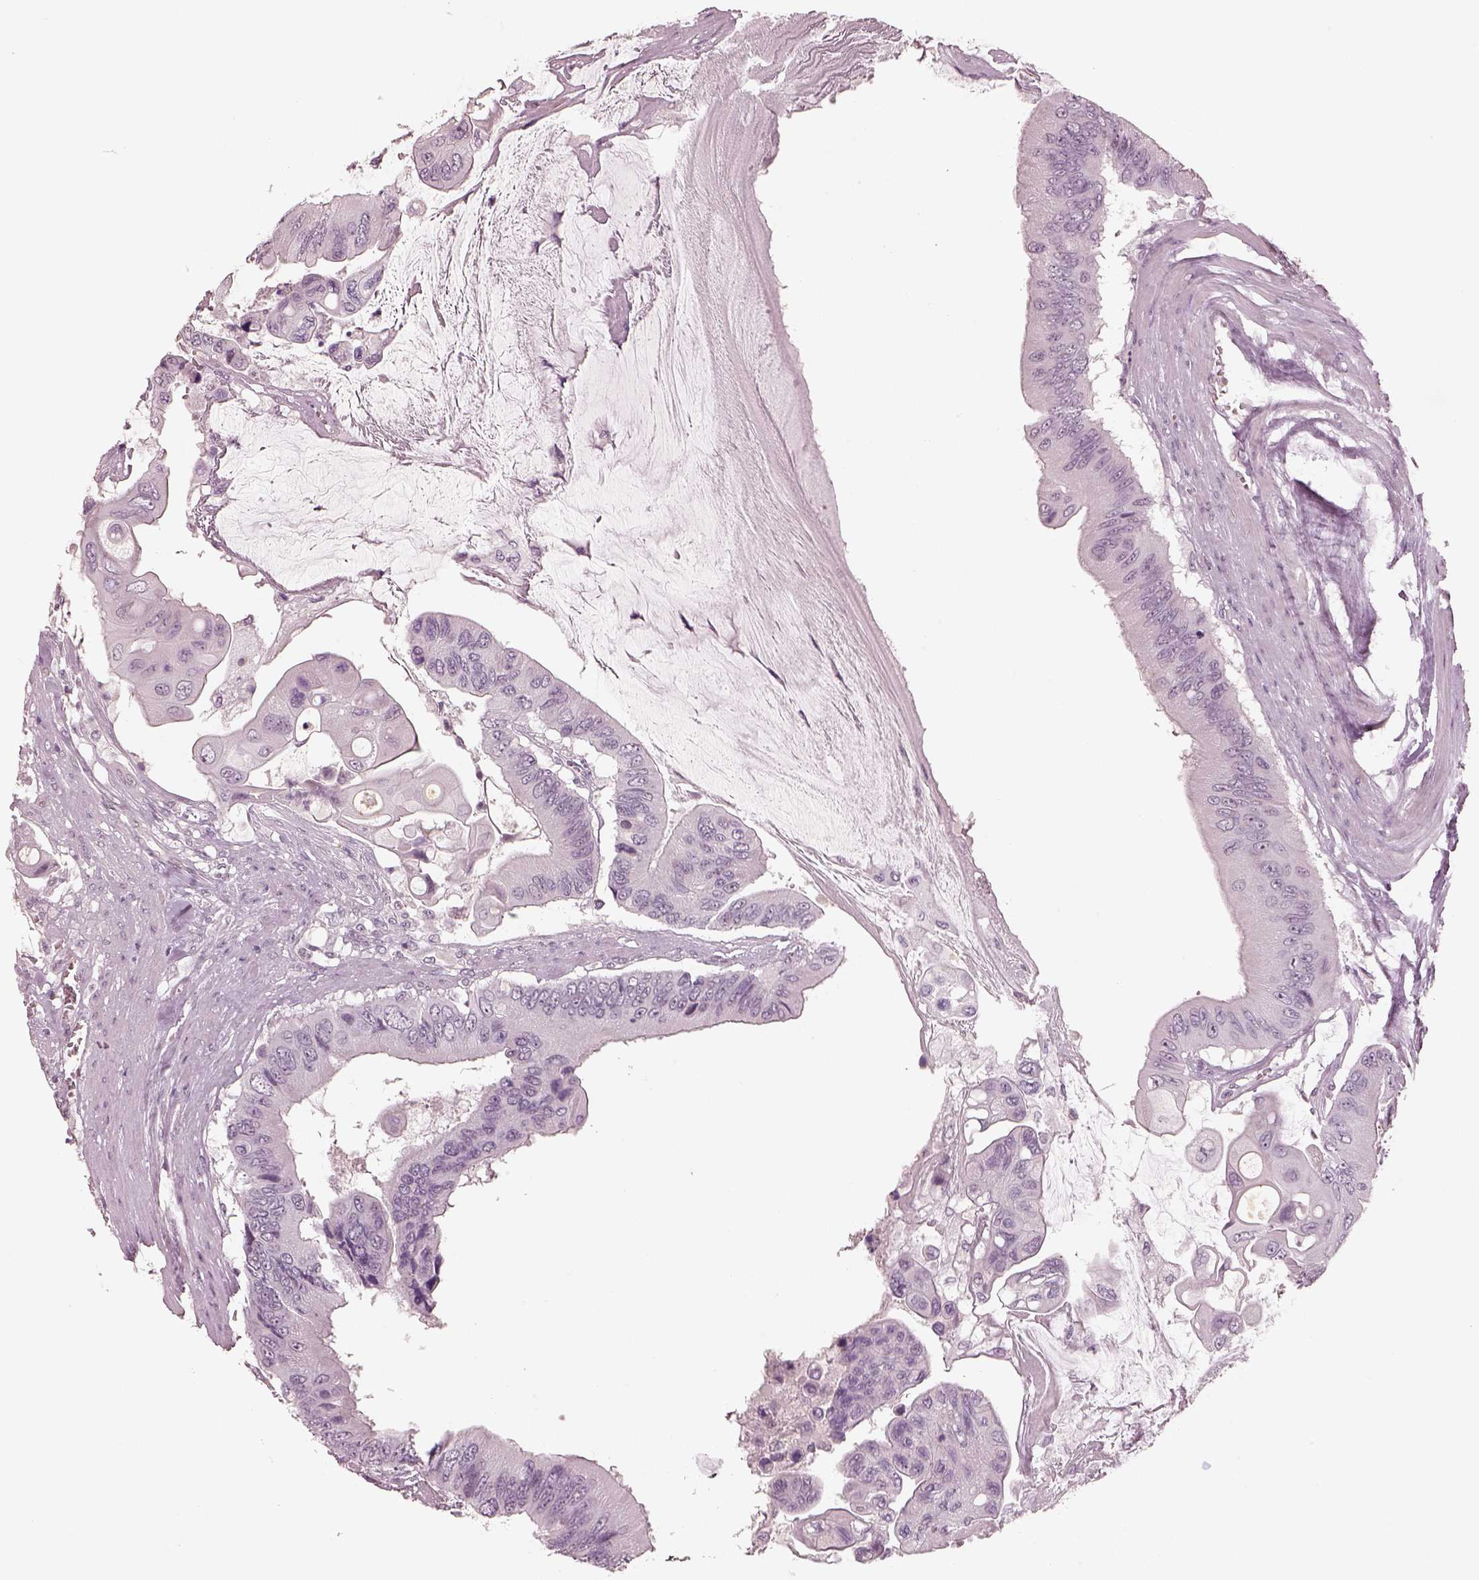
{"staining": {"intensity": "negative", "quantity": "none", "location": "none"}, "tissue": "colorectal cancer", "cell_type": "Tumor cells", "image_type": "cancer", "snomed": [{"axis": "morphology", "description": "Adenocarcinoma, NOS"}, {"axis": "topography", "description": "Rectum"}], "caption": "IHC photomicrograph of human adenocarcinoma (colorectal) stained for a protein (brown), which reveals no staining in tumor cells.", "gene": "EGR4", "patient": {"sex": "male", "age": 63}}